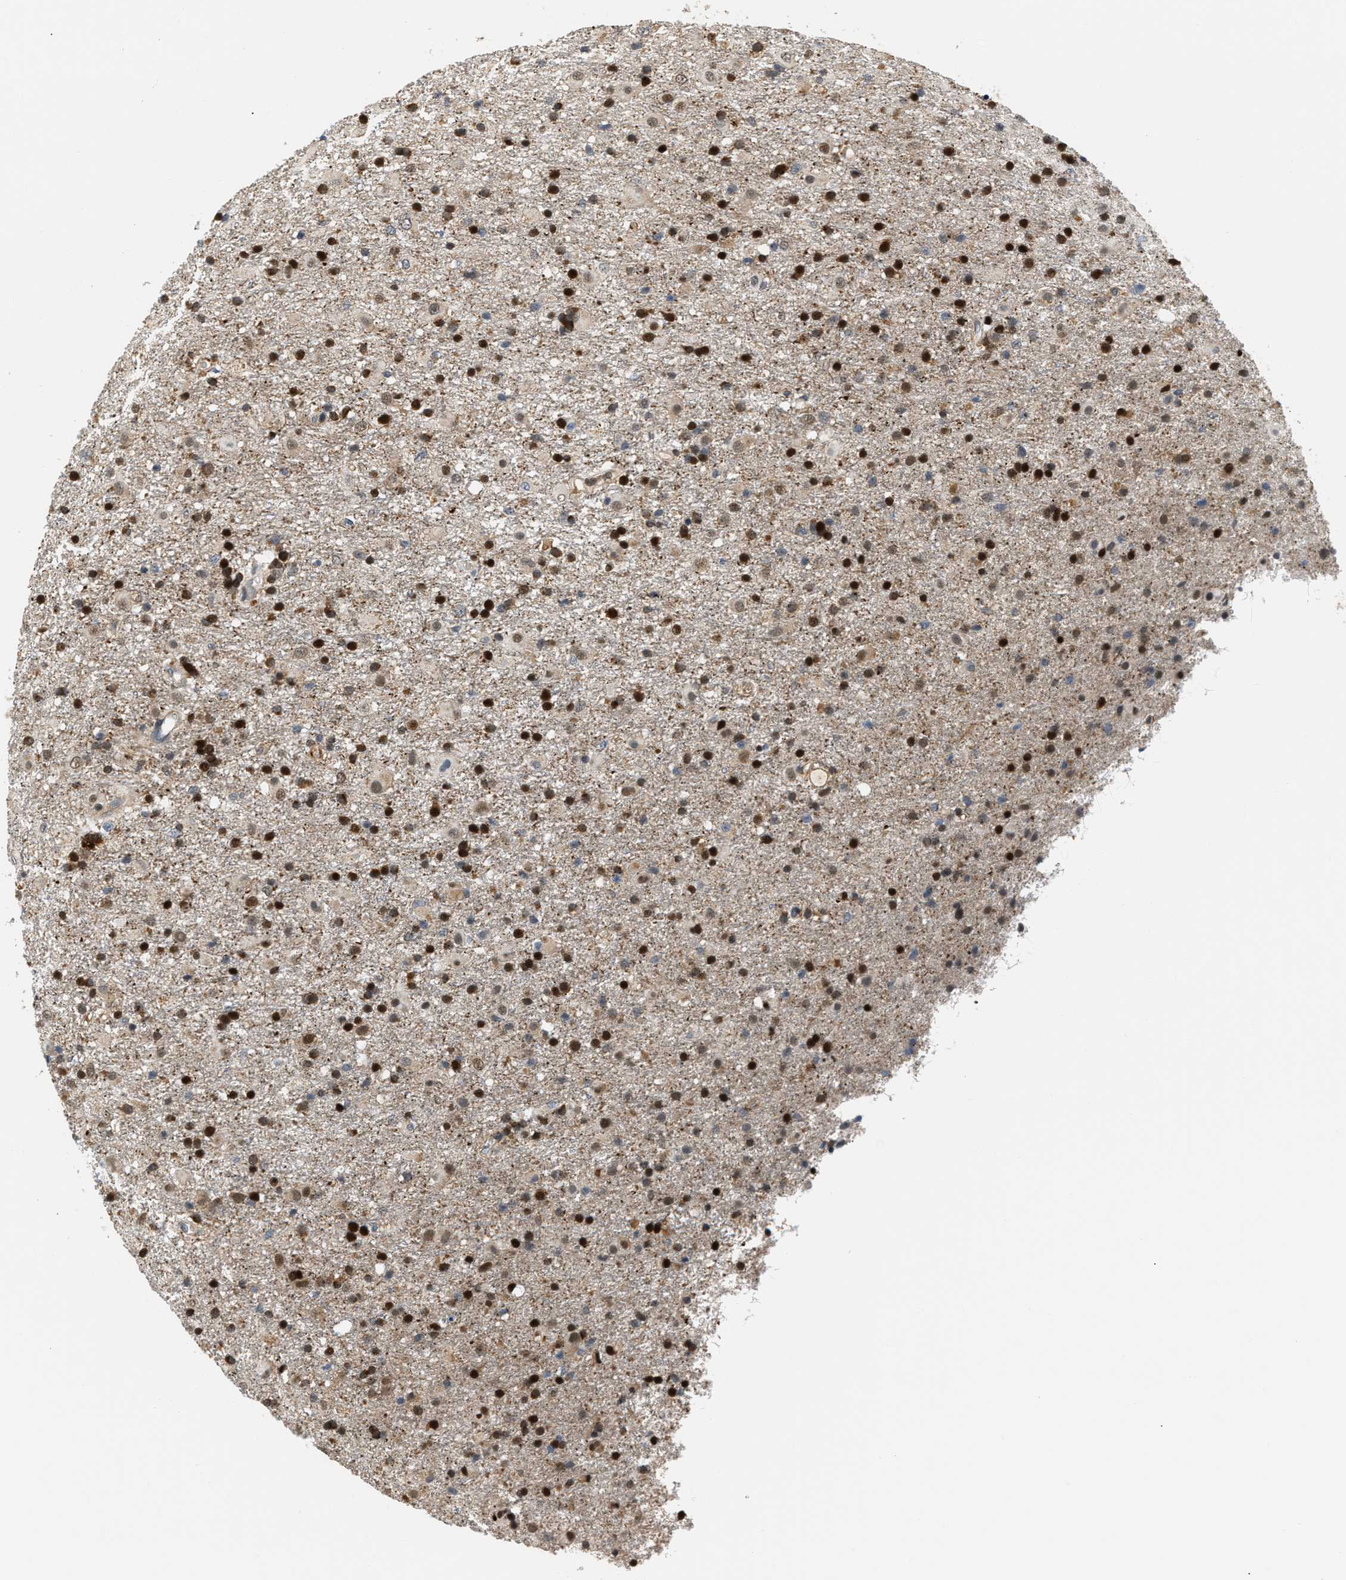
{"staining": {"intensity": "strong", "quantity": "25%-75%", "location": "nuclear"}, "tissue": "glioma", "cell_type": "Tumor cells", "image_type": "cancer", "snomed": [{"axis": "morphology", "description": "Glioma, malignant, Low grade"}, {"axis": "topography", "description": "Brain"}], "caption": "Glioma stained with immunohistochemistry (IHC) exhibits strong nuclear positivity in about 25%-75% of tumor cells.", "gene": "LARP6", "patient": {"sex": "male", "age": 65}}